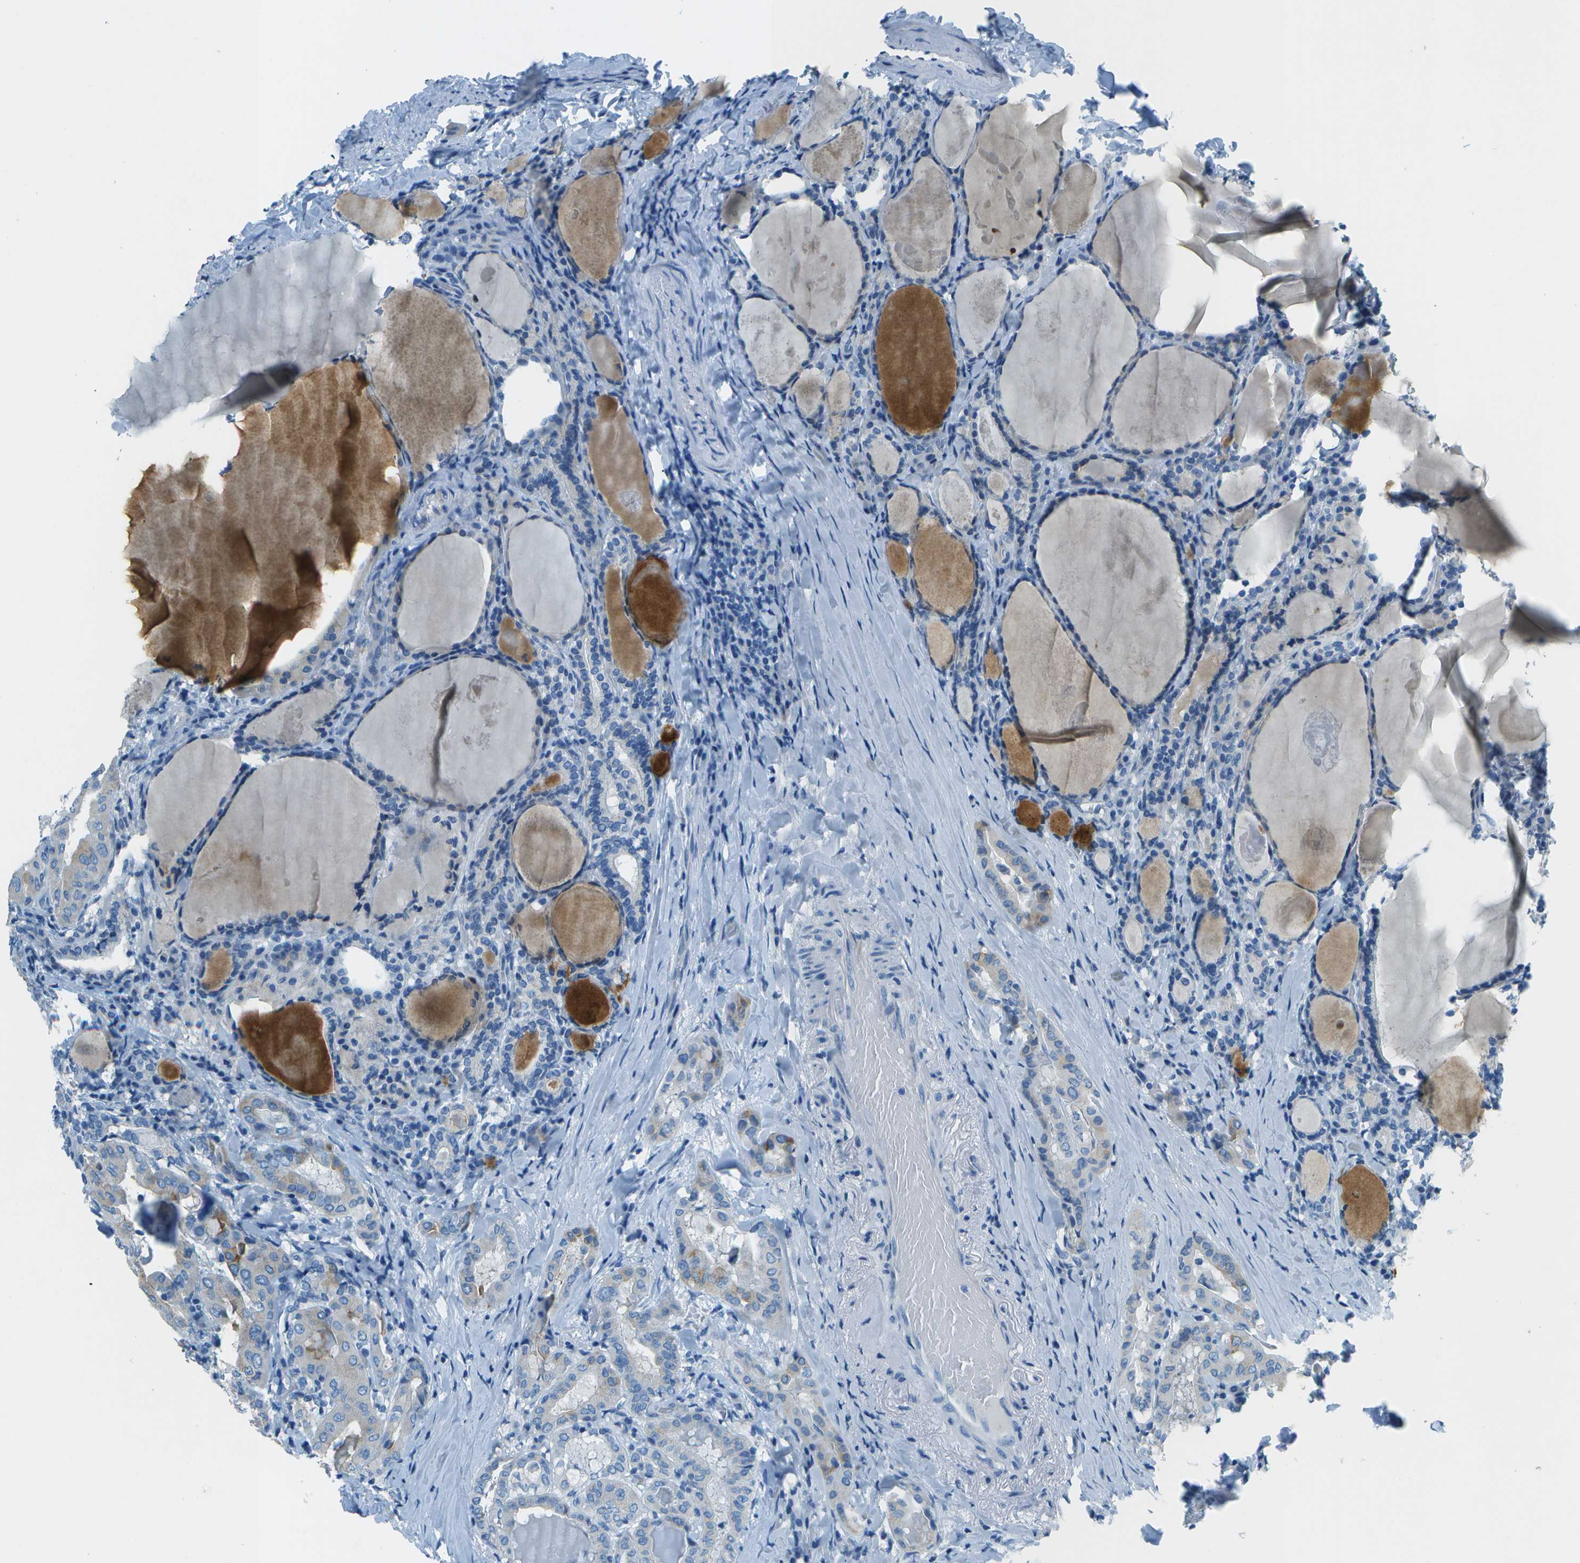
{"staining": {"intensity": "moderate", "quantity": "<25%", "location": "cytoplasmic/membranous"}, "tissue": "thyroid cancer", "cell_type": "Tumor cells", "image_type": "cancer", "snomed": [{"axis": "morphology", "description": "Papillary adenocarcinoma, NOS"}, {"axis": "topography", "description": "Thyroid gland"}], "caption": "Immunohistochemical staining of thyroid papillary adenocarcinoma shows low levels of moderate cytoplasmic/membranous protein positivity in about <25% of tumor cells. Nuclei are stained in blue.", "gene": "SLC16A10", "patient": {"sex": "female", "age": 42}}